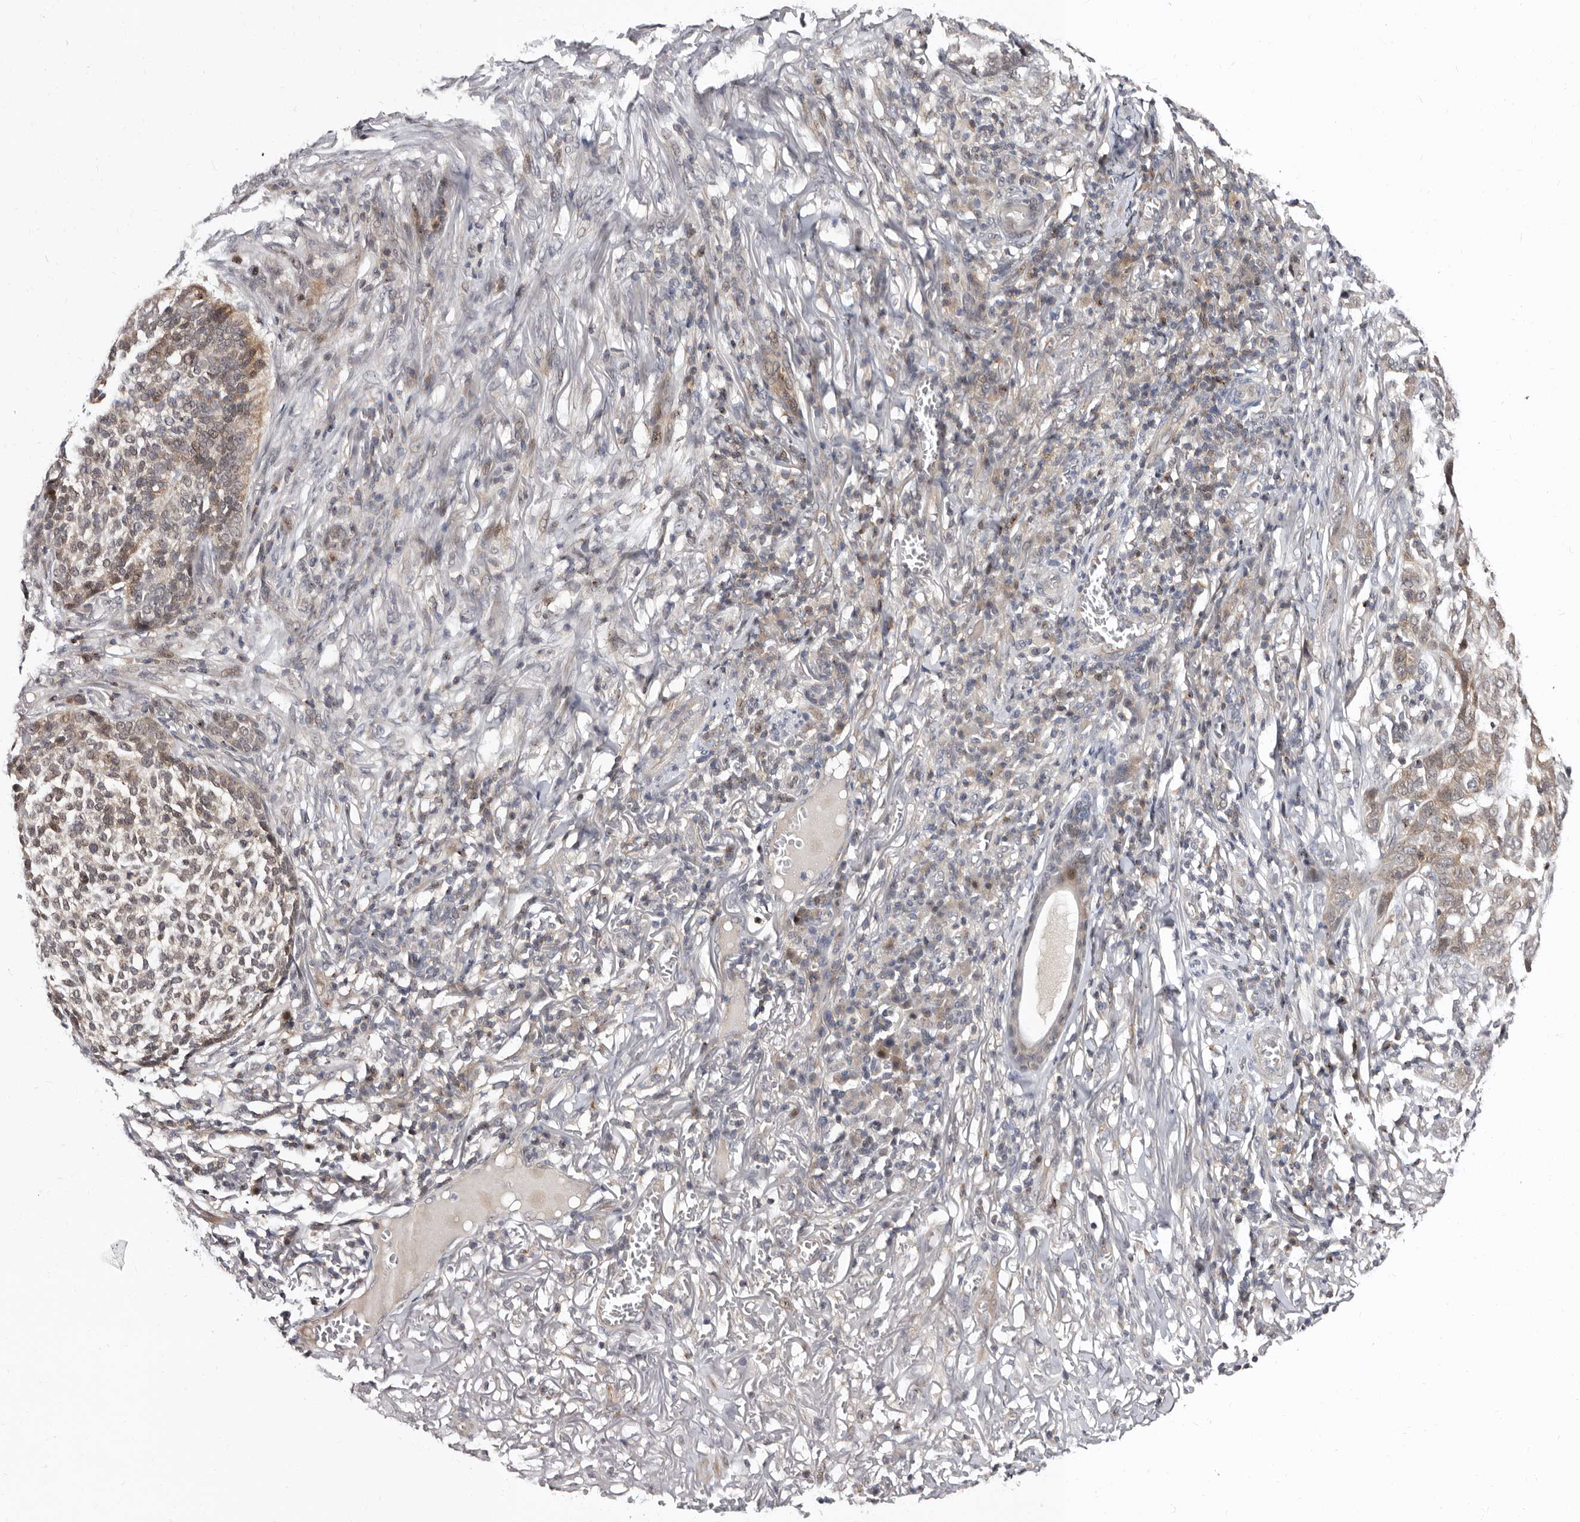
{"staining": {"intensity": "moderate", "quantity": "25%-75%", "location": "cytoplasmic/membranous,nuclear"}, "tissue": "skin cancer", "cell_type": "Tumor cells", "image_type": "cancer", "snomed": [{"axis": "morphology", "description": "Basal cell carcinoma"}, {"axis": "topography", "description": "Skin"}], "caption": "Human skin basal cell carcinoma stained for a protein (brown) reveals moderate cytoplasmic/membranous and nuclear positive expression in approximately 25%-75% of tumor cells.", "gene": "PHF20L1", "patient": {"sex": "male", "age": 85}}